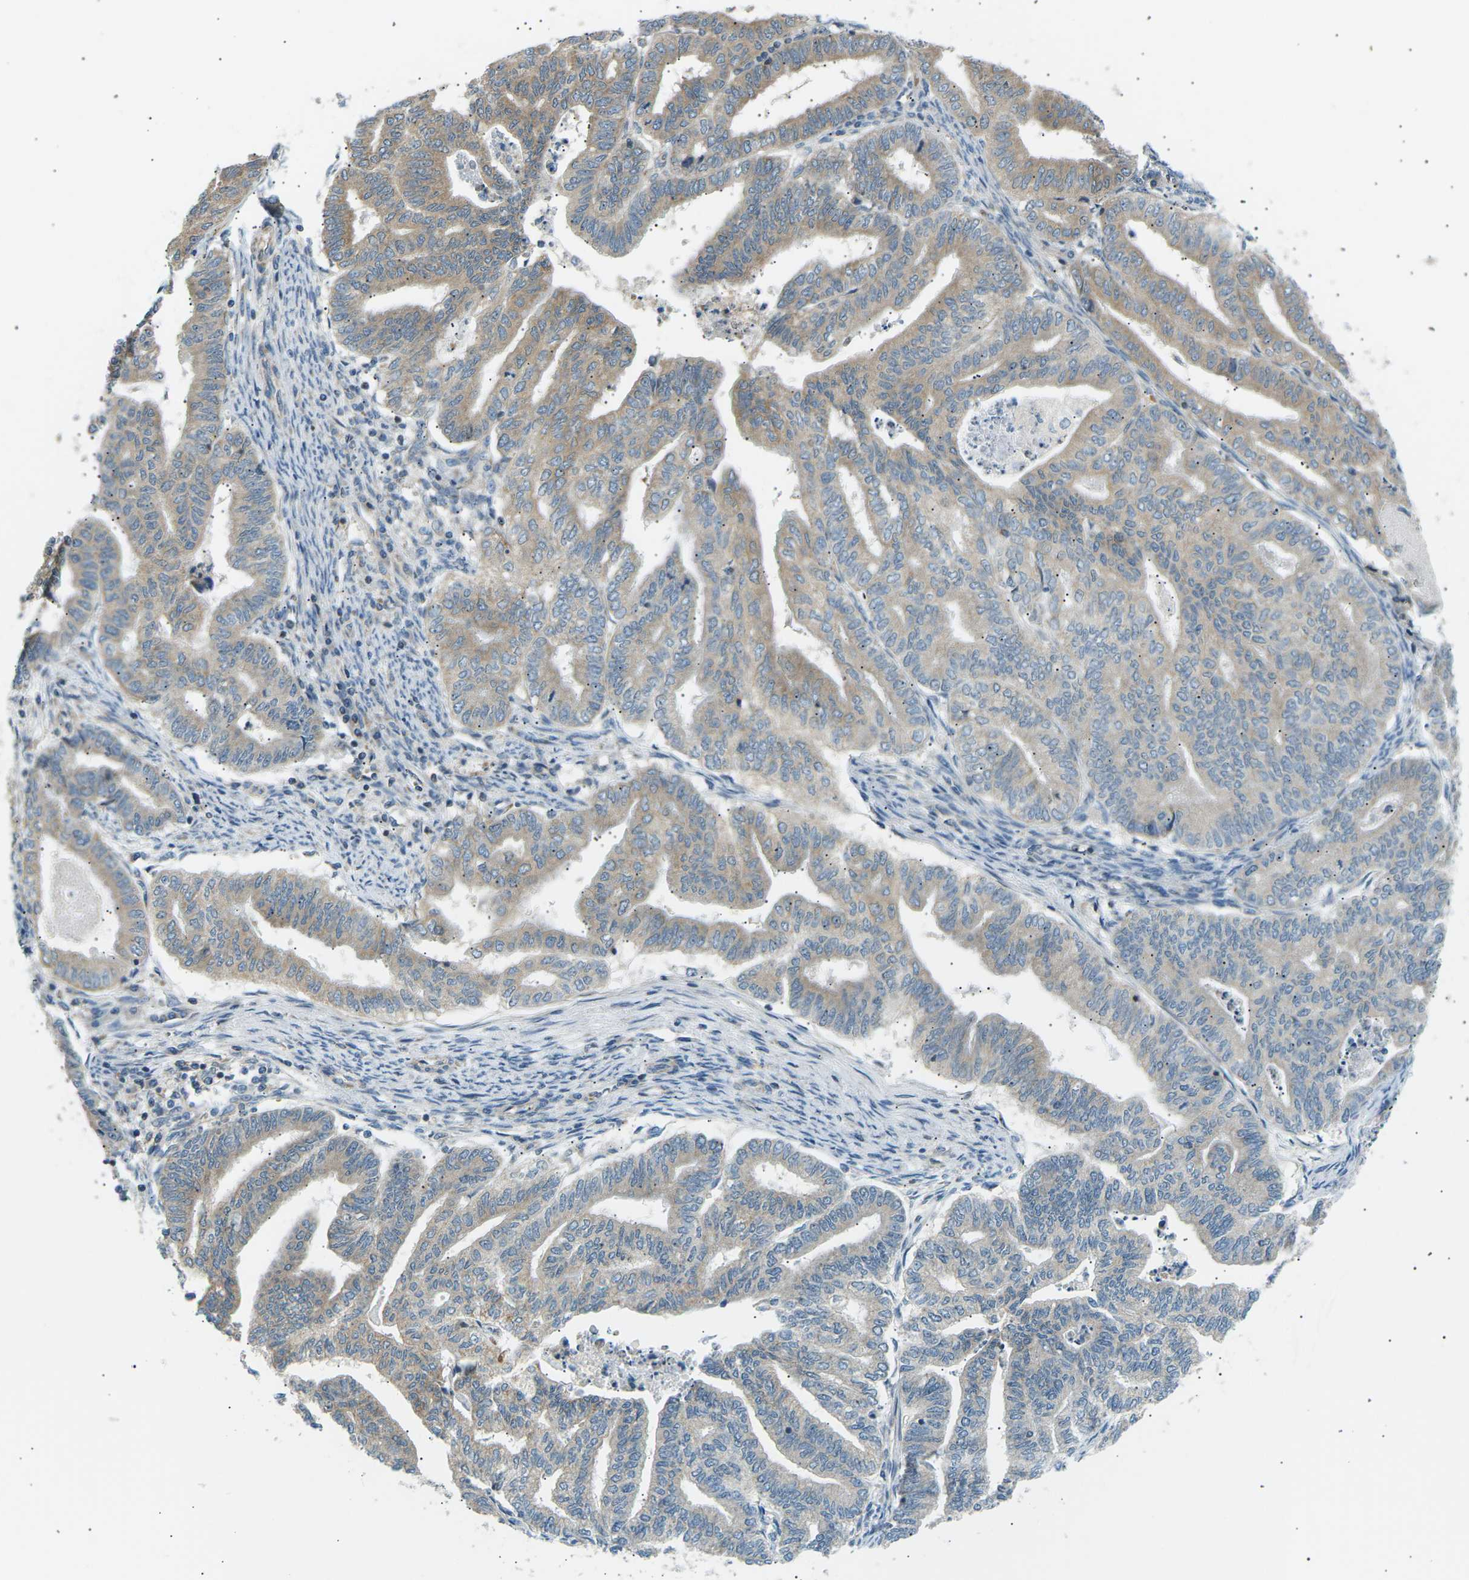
{"staining": {"intensity": "weak", "quantity": ">75%", "location": "cytoplasmic/membranous"}, "tissue": "endometrial cancer", "cell_type": "Tumor cells", "image_type": "cancer", "snomed": [{"axis": "morphology", "description": "Adenocarcinoma, NOS"}, {"axis": "topography", "description": "Endometrium"}], "caption": "Endometrial cancer (adenocarcinoma) tissue displays weak cytoplasmic/membranous expression in approximately >75% of tumor cells, visualized by immunohistochemistry. (brown staining indicates protein expression, while blue staining denotes nuclei).", "gene": "TBC1D8", "patient": {"sex": "female", "age": 79}}